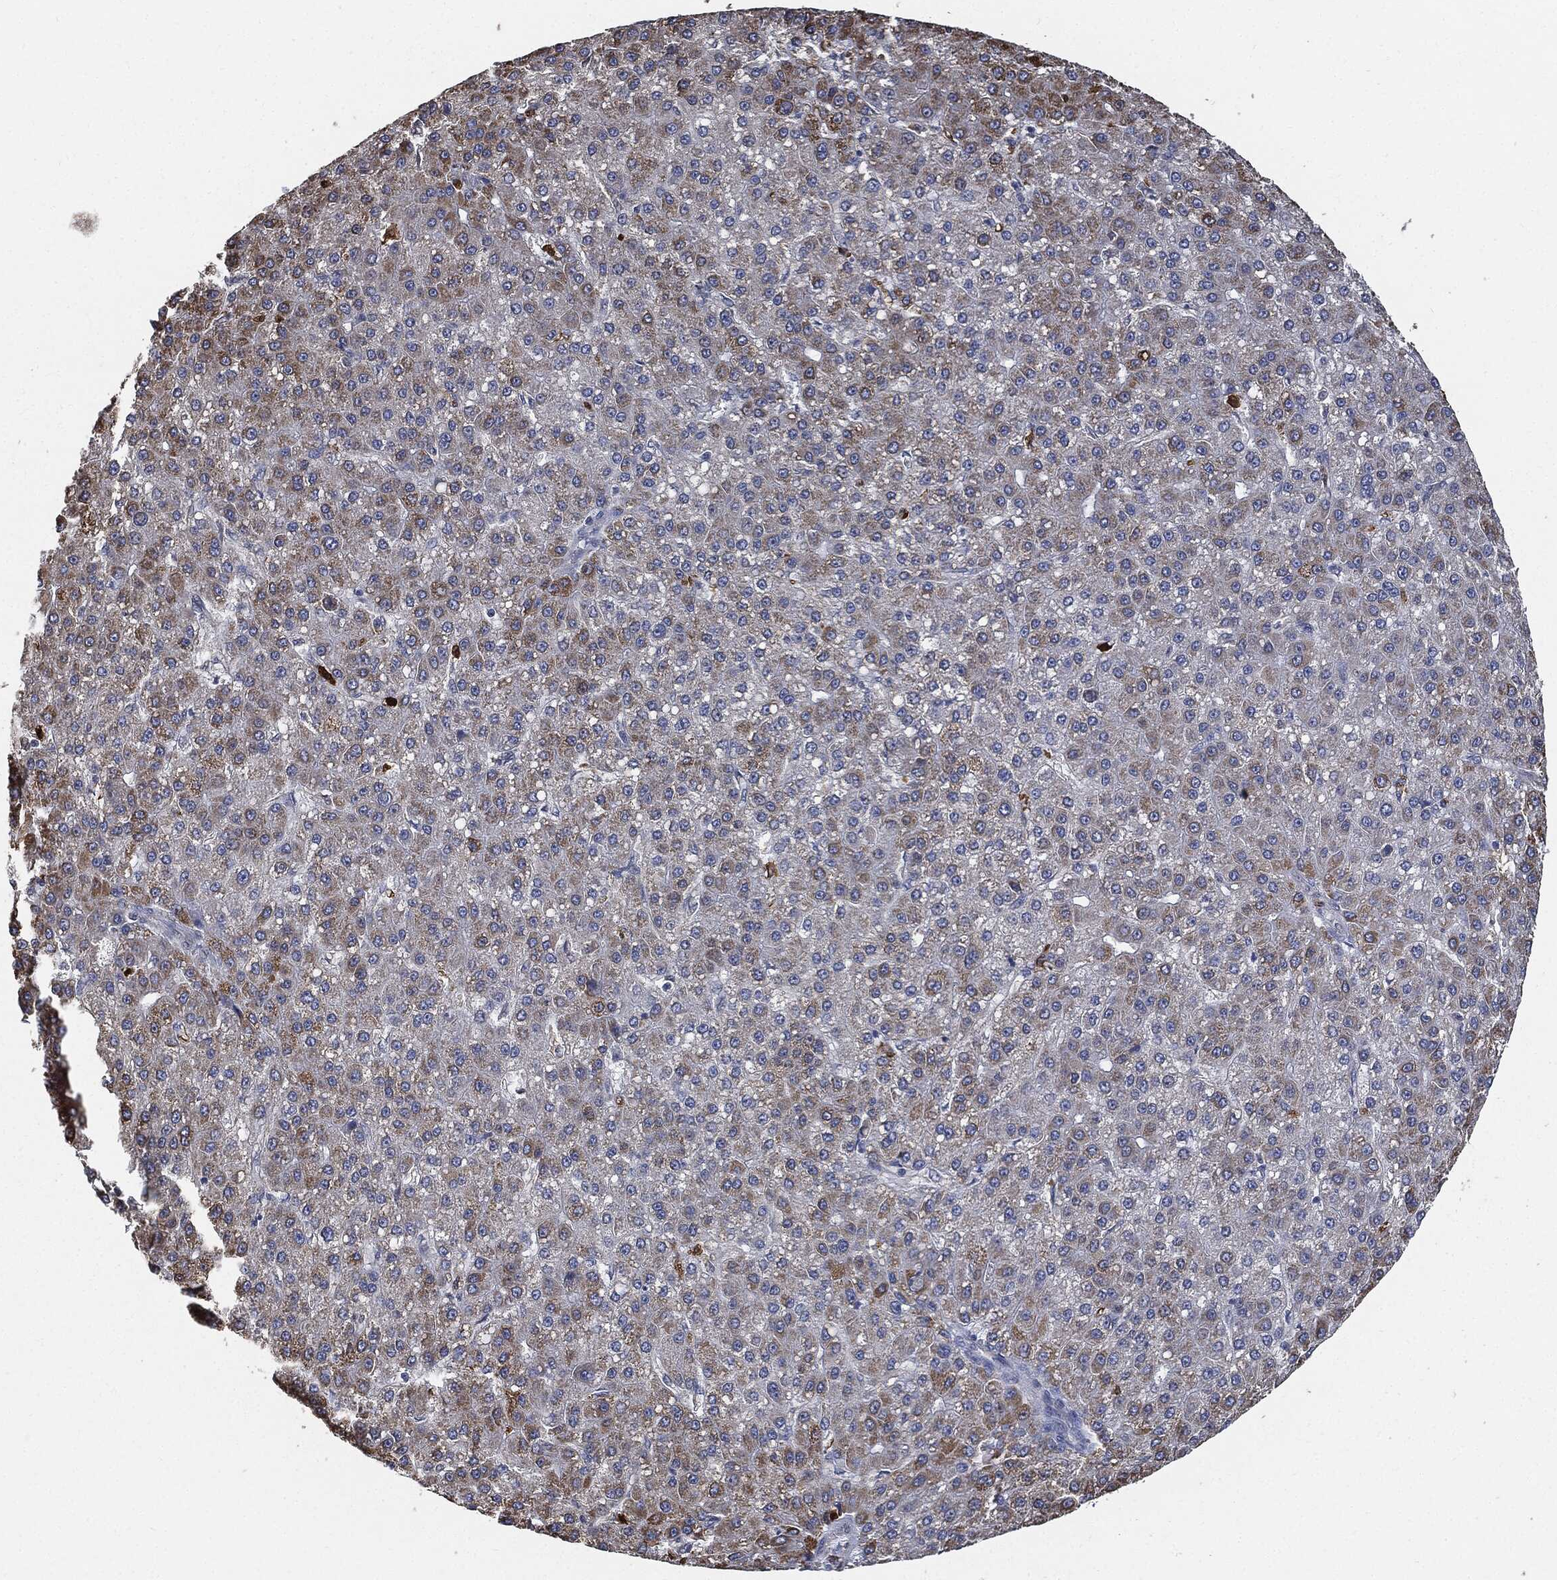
{"staining": {"intensity": "moderate", "quantity": "<25%", "location": "cytoplasmic/membranous"}, "tissue": "liver cancer", "cell_type": "Tumor cells", "image_type": "cancer", "snomed": [{"axis": "morphology", "description": "Carcinoma, Hepatocellular, NOS"}, {"axis": "topography", "description": "Liver"}], "caption": "Protein positivity by immunohistochemistry (IHC) demonstrates moderate cytoplasmic/membranous expression in about <25% of tumor cells in liver cancer (hepatocellular carcinoma).", "gene": "S100A9", "patient": {"sex": "male", "age": 67}}